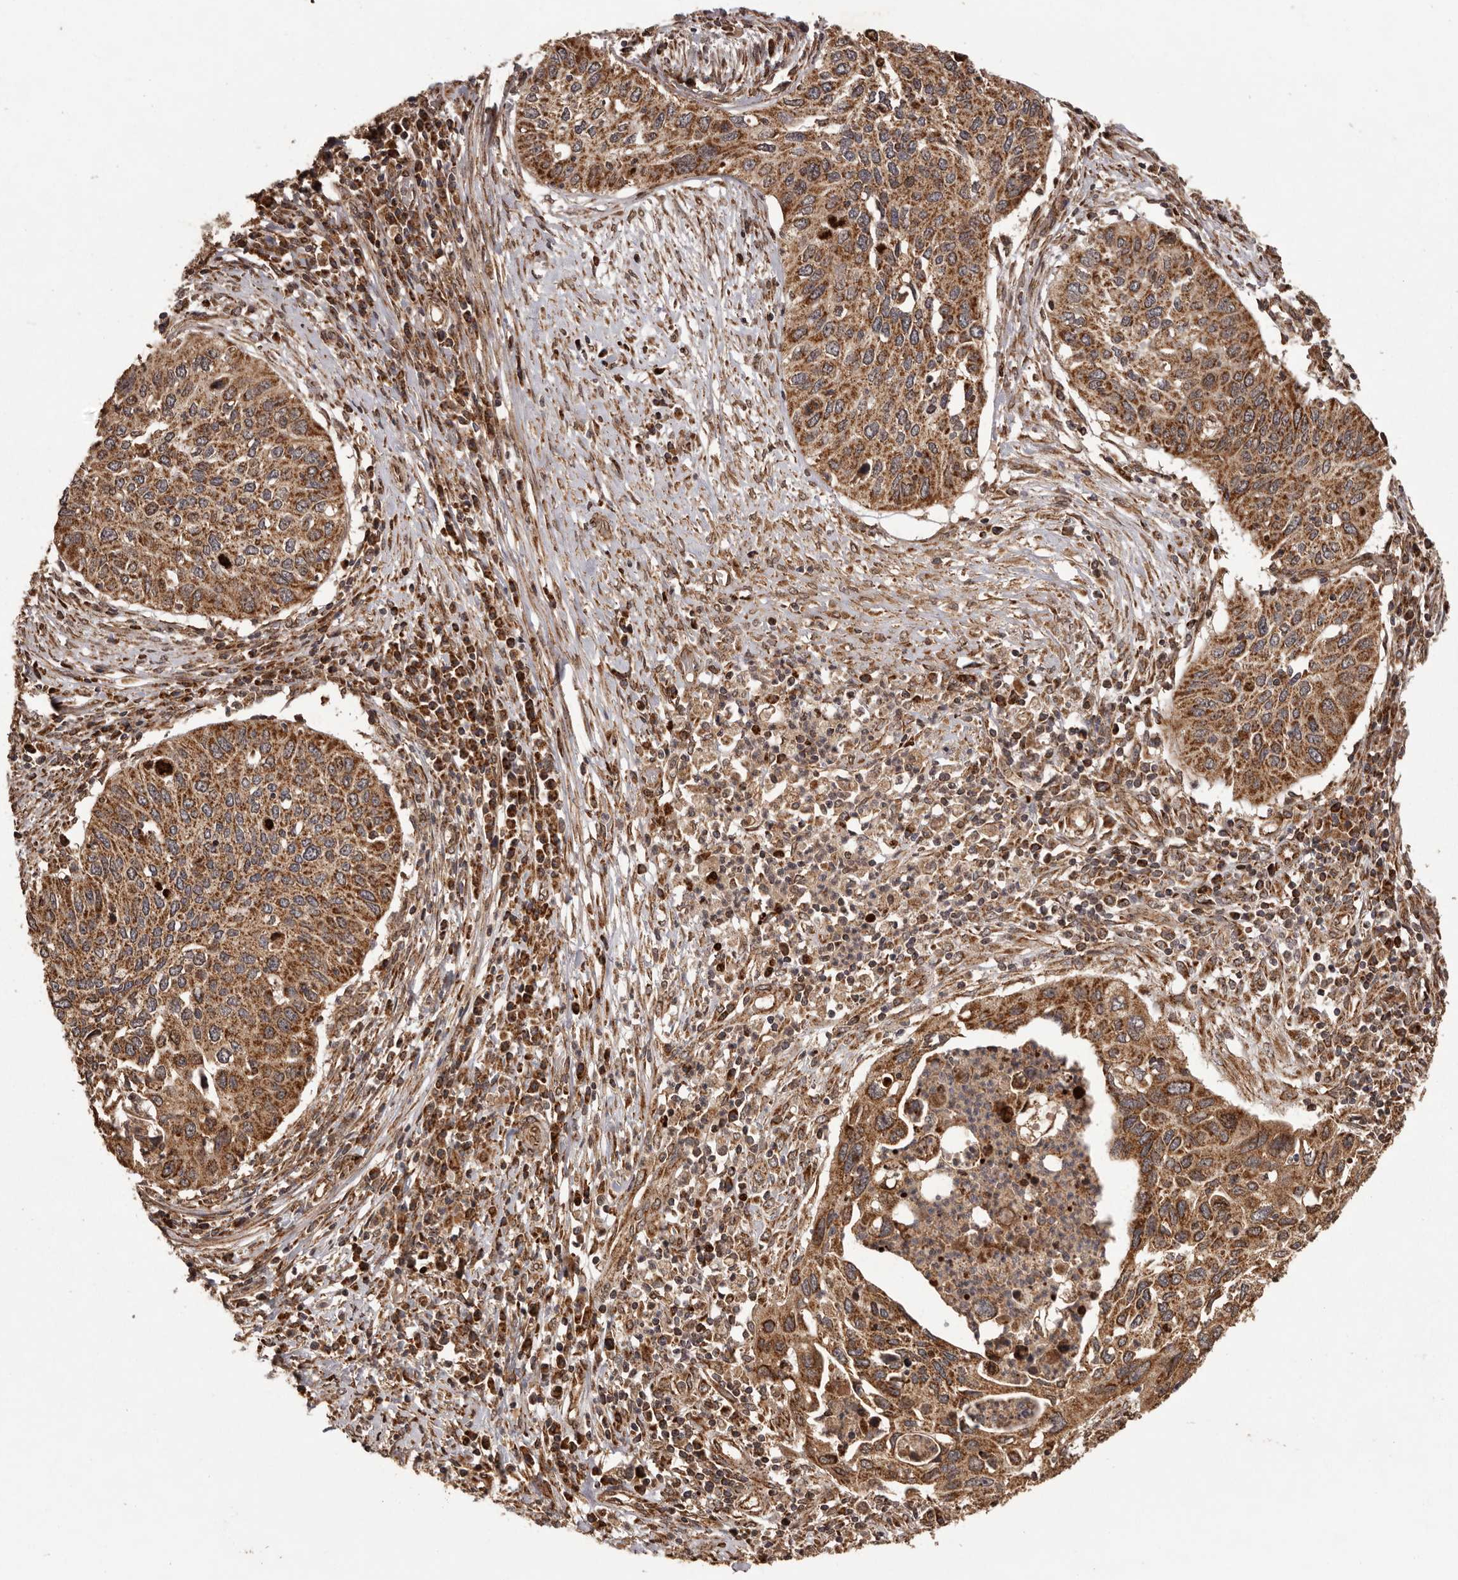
{"staining": {"intensity": "strong", "quantity": ">75%", "location": "cytoplasmic/membranous"}, "tissue": "cervical cancer", "cell_type": "Tumor cells", "image_type": "cancer", "snomed": [{"axis": "morphology", "description": "Squamous cell carcinoma, NOS"}, {"axis": "topography", "description": "Cervix"}], "caption": "Immunohistochemistry (DAB (3,3'-diaminobenzidine)) staining of squamous cell carcinoma (cervical) demonstrates strong cytoplasmic/membranous protein expression in about >75% of tumor cells.", "gene": "CHRM2", "patient": {"sex": "female", "age": 38}}